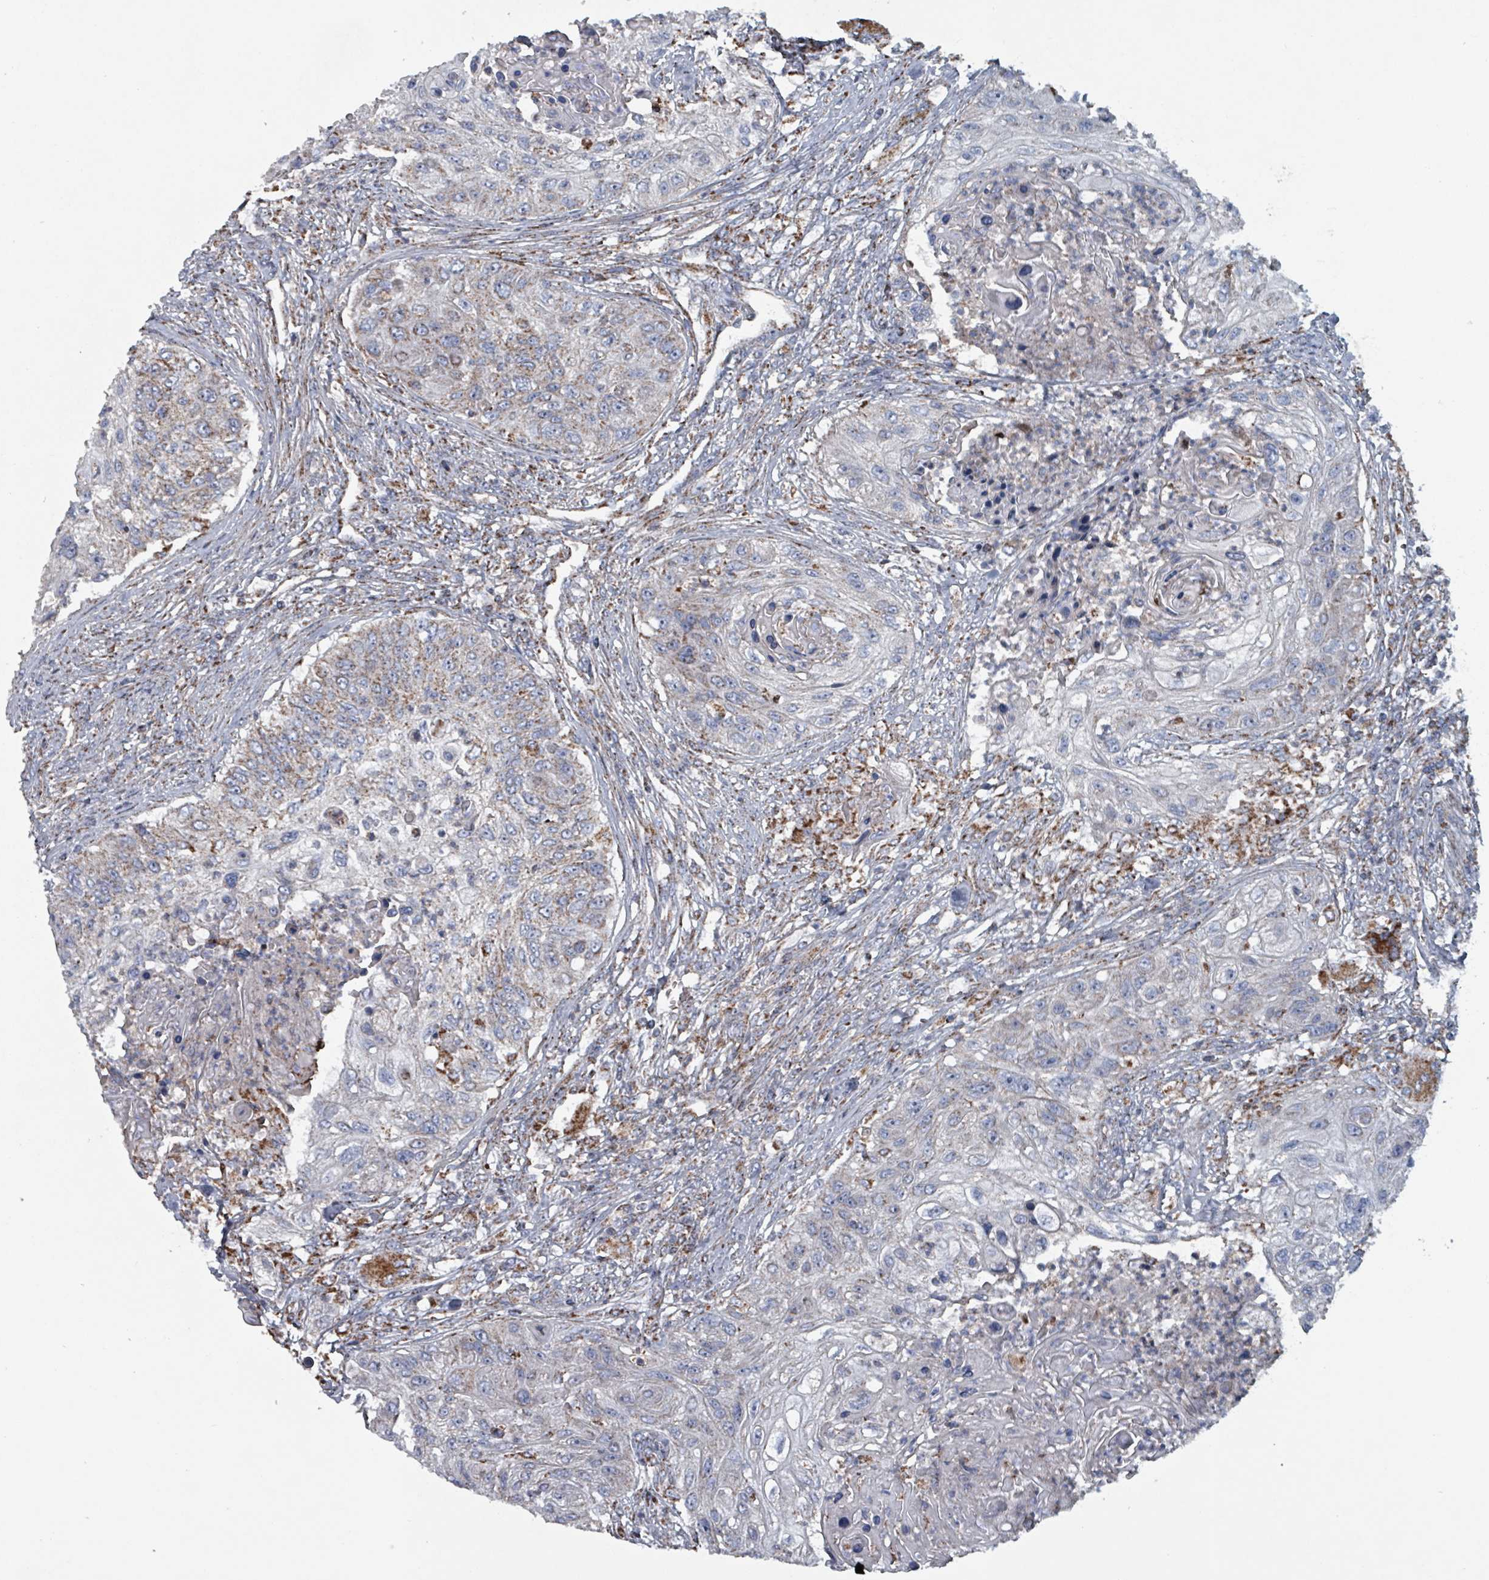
{"staining": {"intensity": "moderate", "quantity": "<25%", "location": "cytoplasmic/membranous"}, "tissue": "urothelial cancer", "cell_type": "Tumor cells", "image_type": "cancer", "snomed": [{"axis": "morphology", "description": "Urothelial carcinoma, High grade"}, {"axis": "topography", "description": "Urinary bladder"}], "caption": "A micrograph showing moderate cytoplasmic/membranous staining in about <25% of tumor cells in urothelial carcinoma (high-grade), as visualized by brown immunohistochemical staining.", "gene": "ABHD18", "patient": {"sex": "female", "age": 60}}